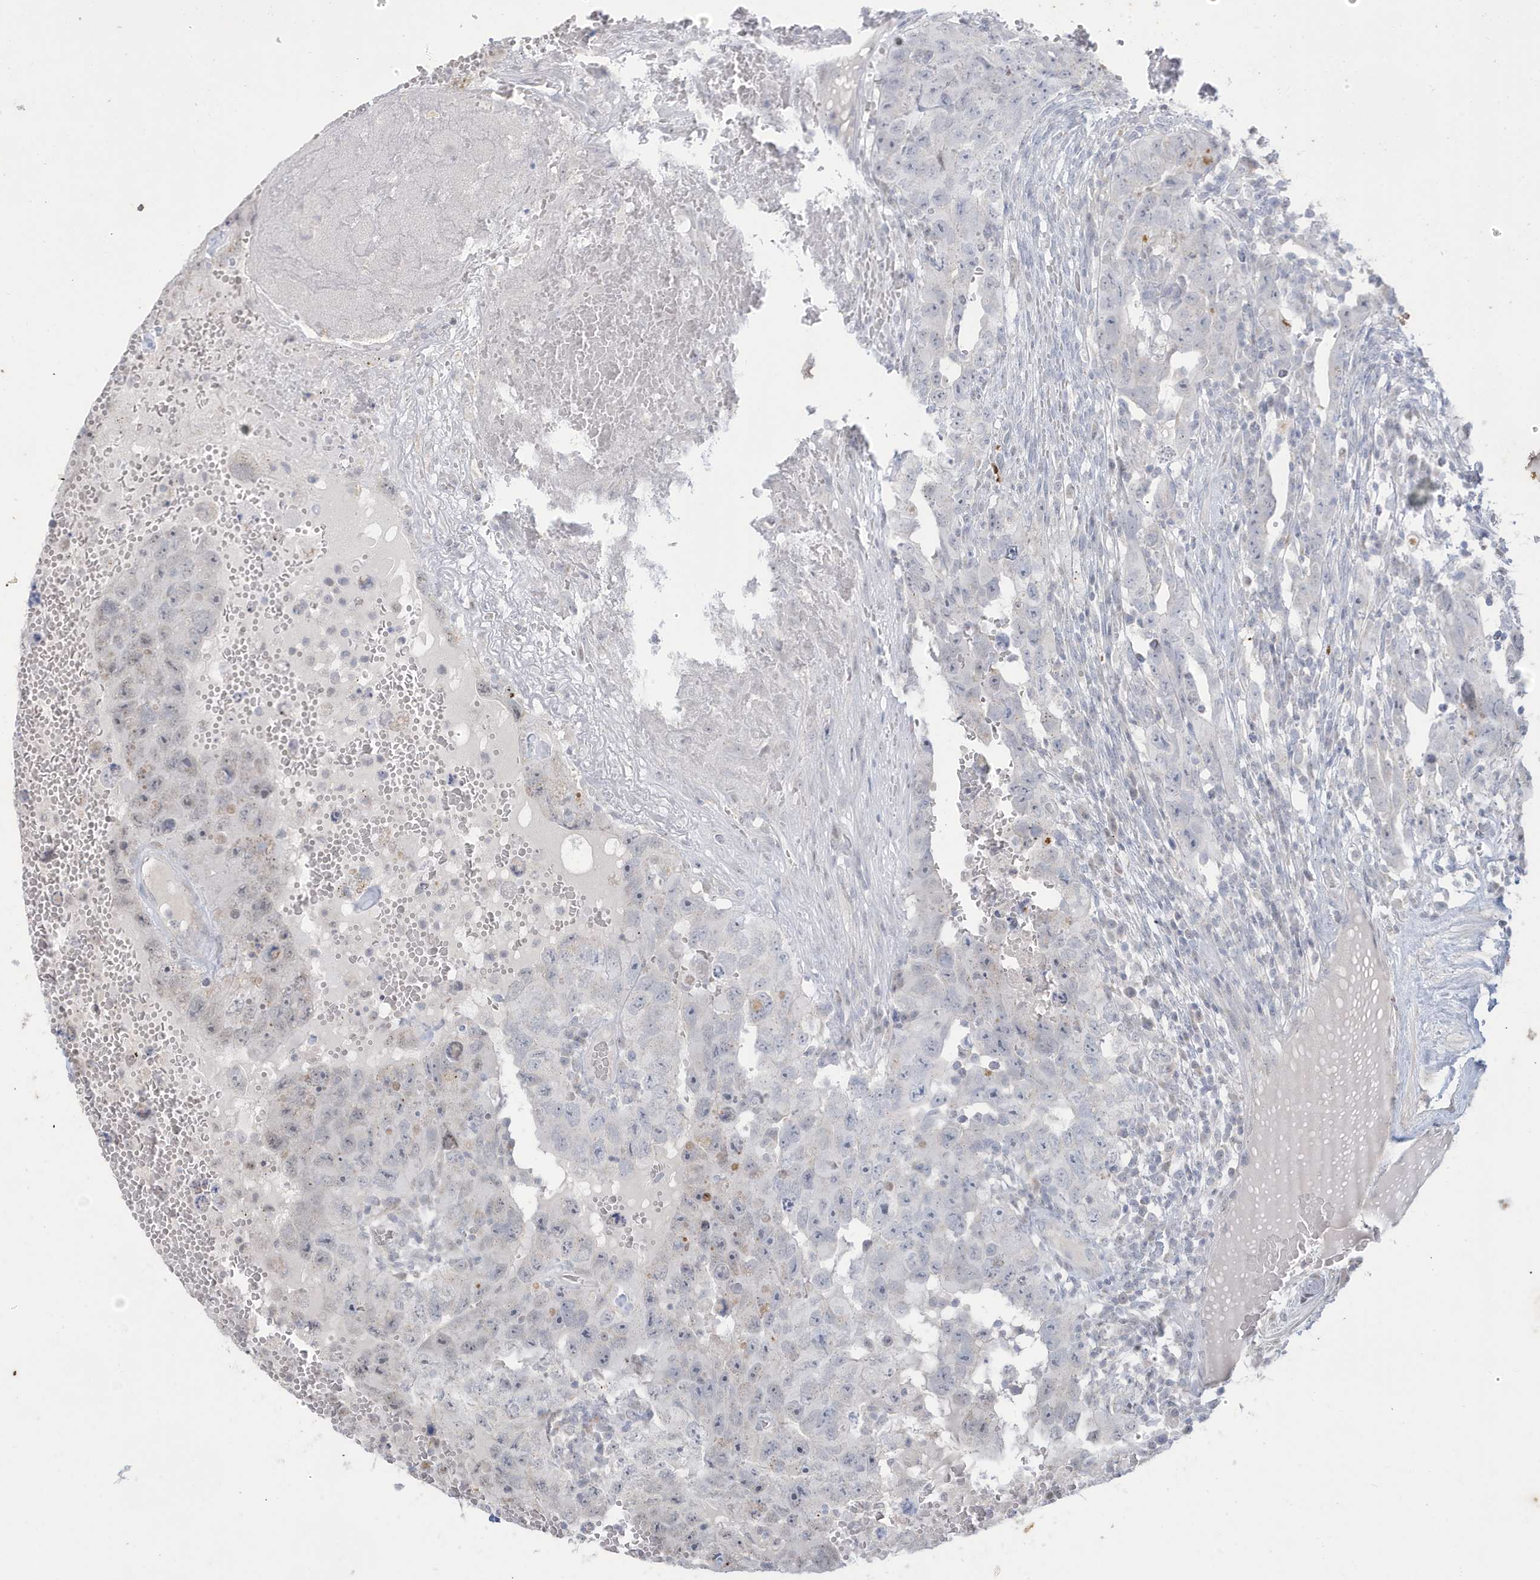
{"staining": {"intensity": "negative", "quantity": "none", "location": "none"}, "tissue": "testis cancer", "cell_type": "Tumor cells", "image_type": "cancer", "snomed": [{"axis": "morphology", "description": "Carcinoma, Embryonal, NOS"}, {"axis": "topography", "description": "Testis"}], "caption": "This is an immunohistochemistry (IHC) histopathology image of human testis embryonal carcinoma. There is no expression in tumor cells.", "gene": "FNDC1", "patient": {"sex": "male", "age": 26}}